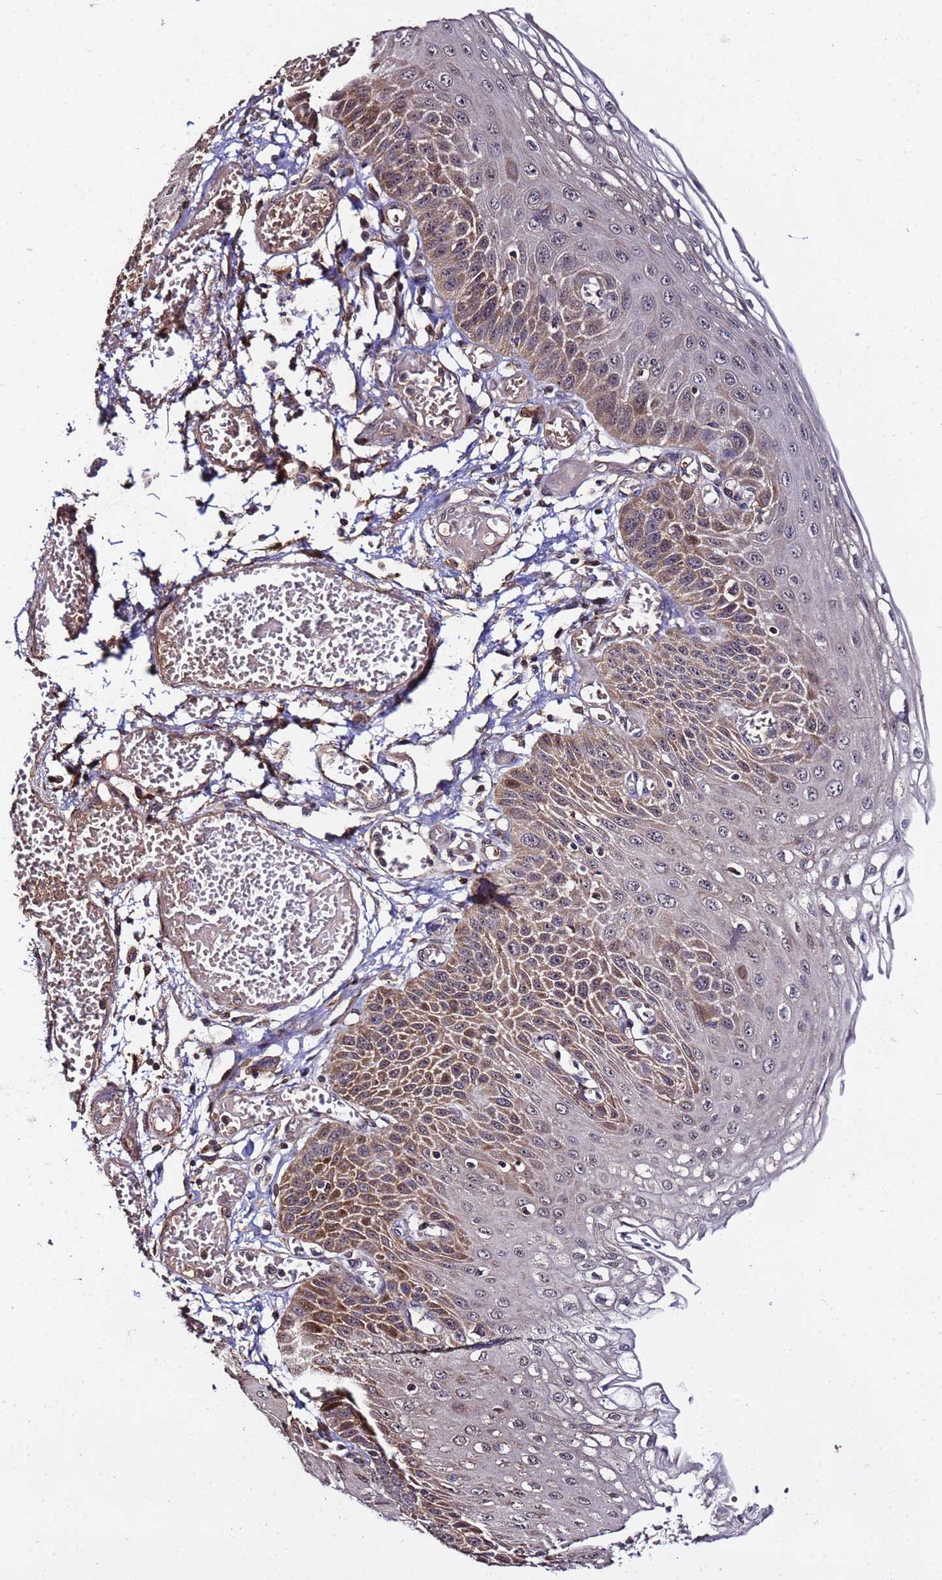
{"staining": {"intensity": "strong", "quantity": "25%-75%", "location": "cytoplasmic/membranous,nuclear"}, "tissue": "esophagus", "cell_type": "Squamous epithelial cells", "image_type": "normal", "snomed": [{"axis": "morphology", "description": "Normal tissue, NOS"}, {"axis": "topography", "description": "Esophagus"}], "caption": "Immunohistochemistry (IHC) of normal esophagus reveals high levels of strong cytoplasmic/membranous,nuclear staining in approximately 25%-75% of squamous epithelial cells.", "gene": "WNK4", "patient": {"sex": "male", "age": 81}}